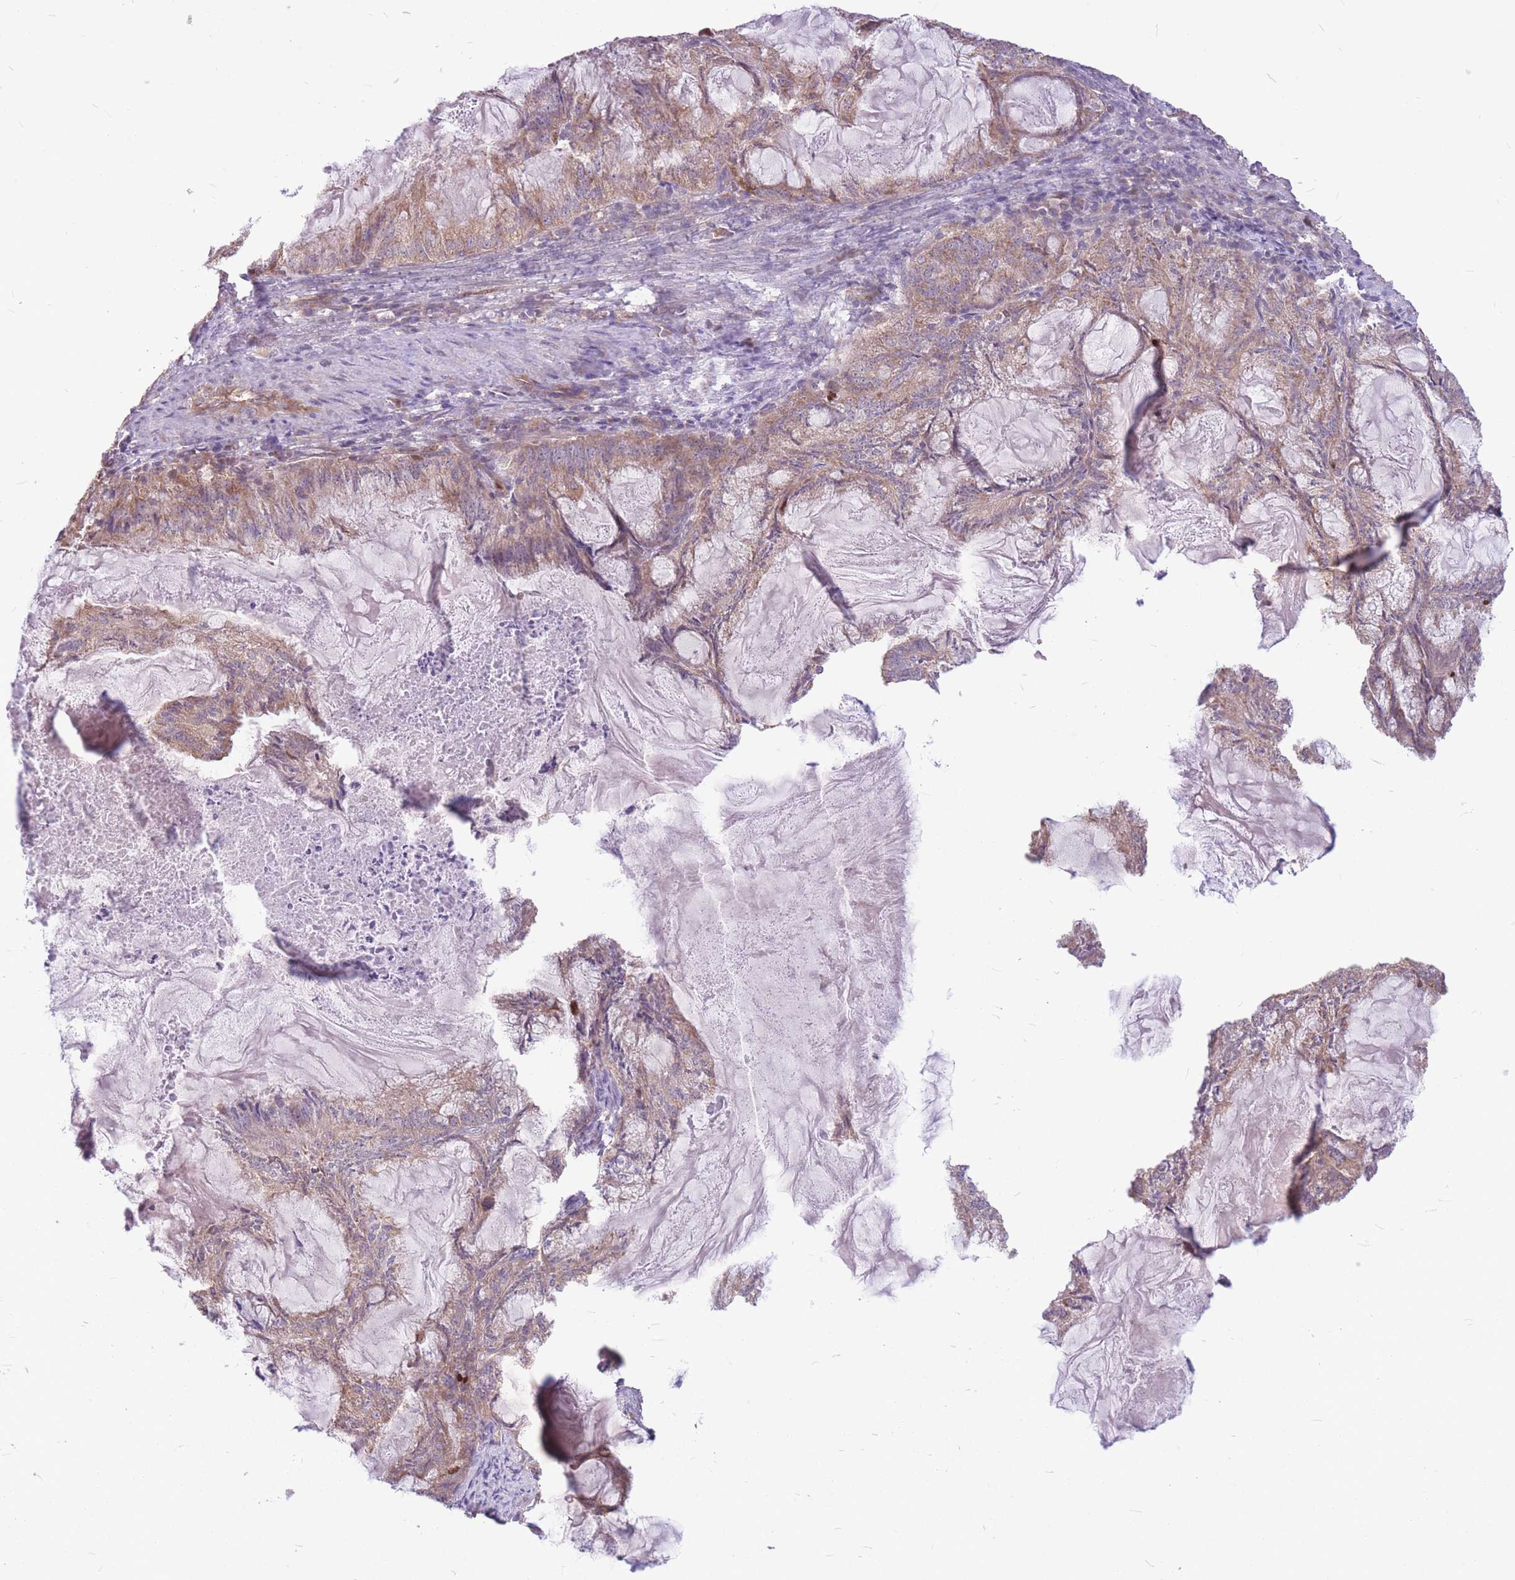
{"staining": {"intensity": "moderate", "quantity": ">75%", "location": "cytoplasmic/membranous"}, "tissue": "endometrial cancer", "cell_type": "Tumor cells", "image_type": "cancer", "snomed": [{"axis": "morphology", "description": "Adenocarcinoma, NOS"}, {"axis": "topography", "description": "Endometrium"}], "caption": "About >75% of tumor cells in human endometrial cancer (adenocarcinoma) display moderate cytoplasmic/membranous protein expression as visualized by brown immunohistochemical staining.", "gene": "GMNN", "patient": {"sex": "female", "age": 86}}